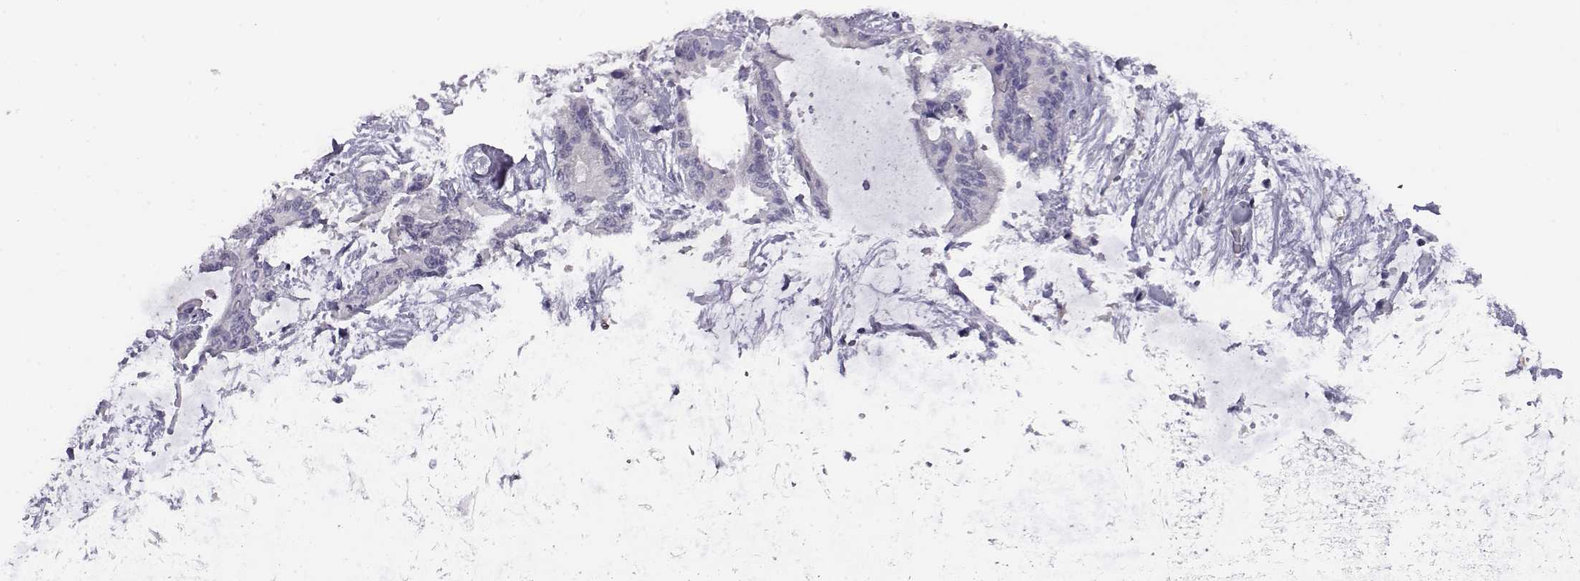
{"staining": {"intensity": "negative", "quantity": "none", "location": "none"}, "tissue": "liver cancer", "cell_type": "Tumor cells", "image_type": "cancer", "snomed": [{"axis": "morphology", "description": "Cholangiocarcinoma"}, {"axis": "topography", "description": "Liver"}], "caption": "Protein analysis of liver cancer shows no significant positivity in tumor cells.", "gene": "AKR1B1", "patient": {"sex": "female", "age": 73}}